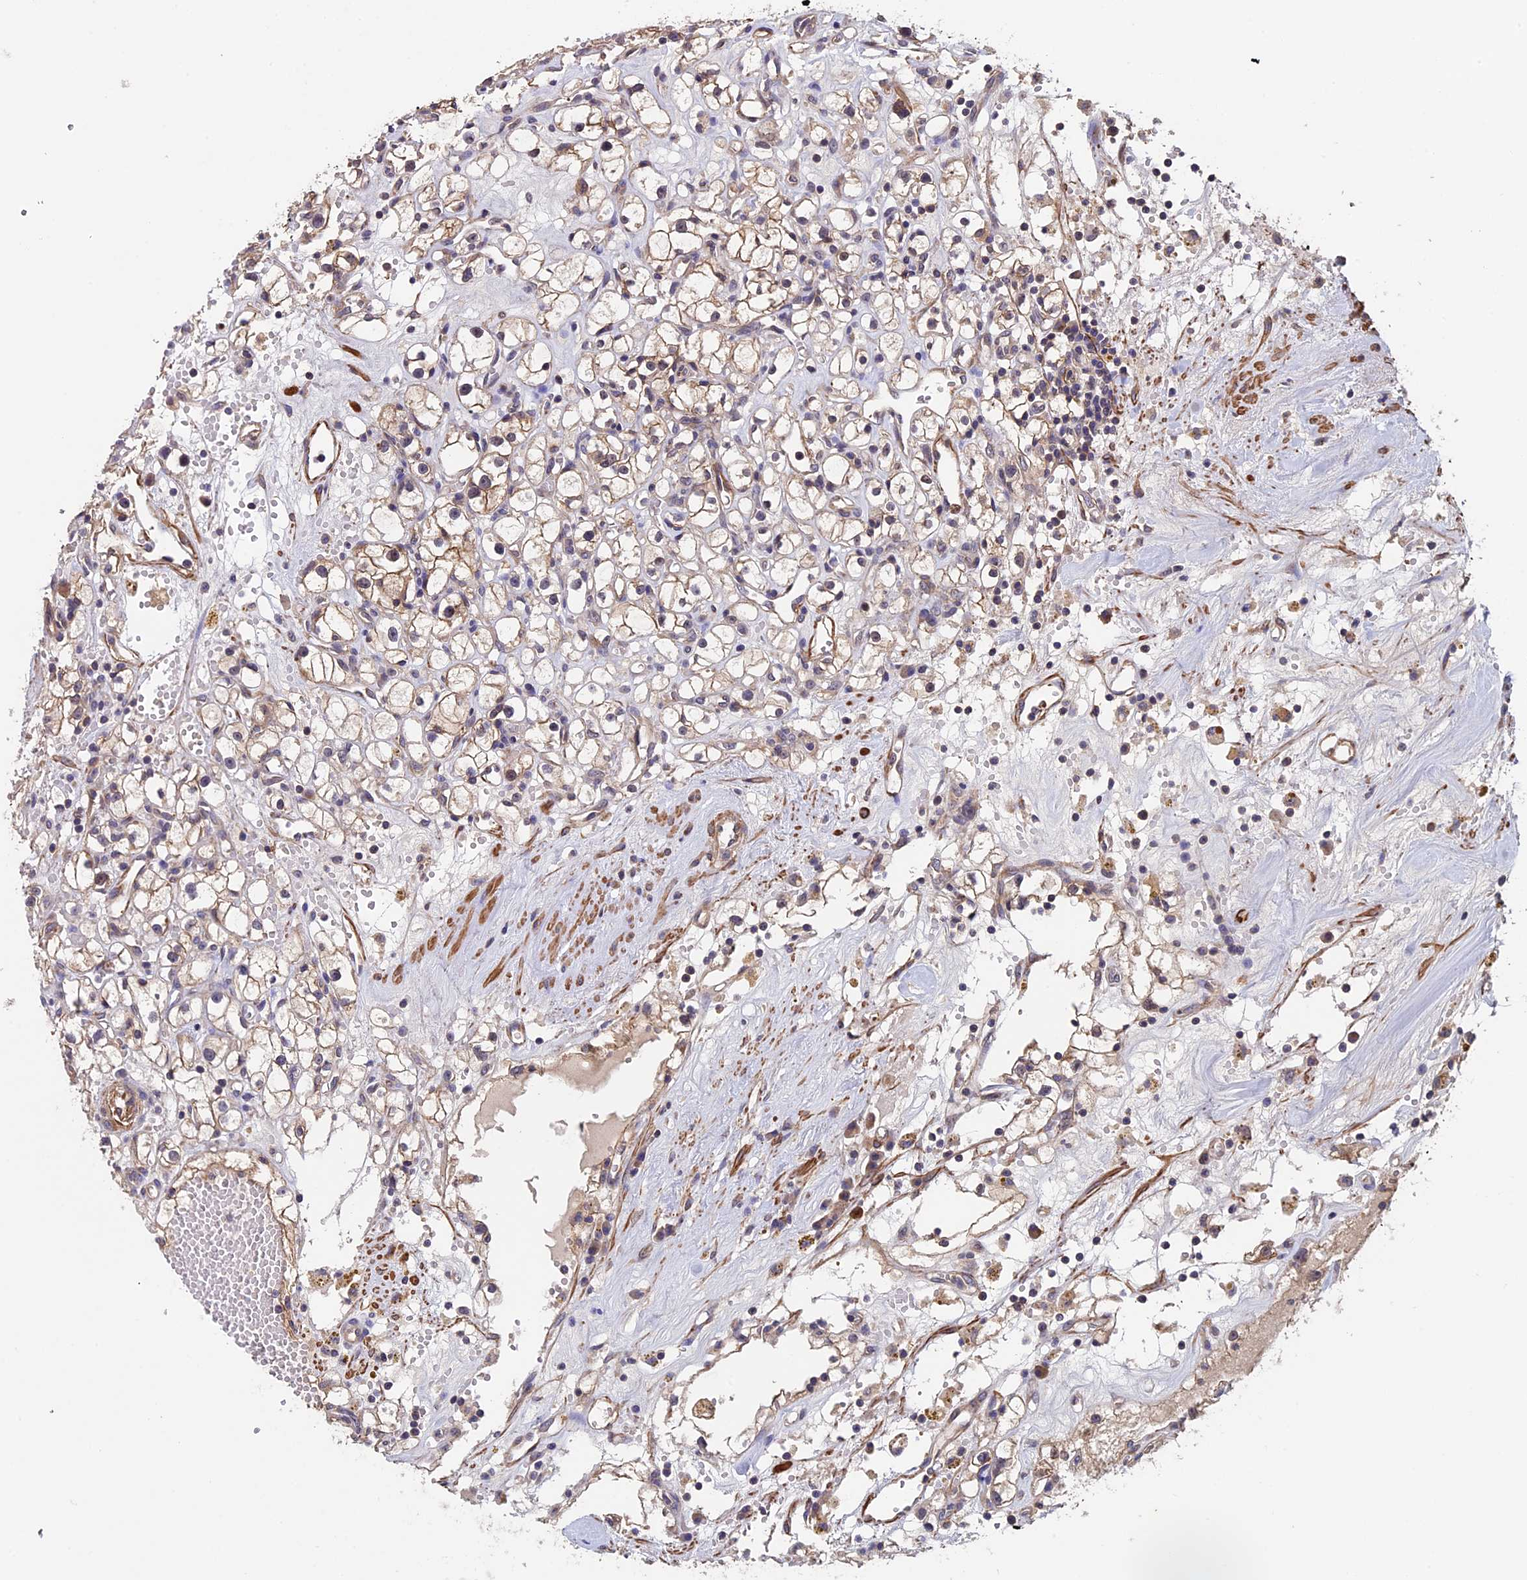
{"staining": {"intensity": "weak", "quantity": ">75%", "location": "cytoplasmic/membranous"}, "tissue": "renal cancer", "cell_type": "Tumor cells", "image_type": "cancer", "snomed": [{"axis": "morphology", "description": "Adenocarcinoma, NOS"}, {"axis": "topography", "description": "Kidney"}], "caption": "The photomicrograph exhibits staining of renal cancer, revealing weak cytoplasmic/membranous protein staining (brown color) within tumor cells. (DAB (3,3'-diaminobenzidine) IHC, brown staining for protein, blue staining for nuclei).", "gene": "SLC9A5", "patient": {"sex": "male", "age": 56}}